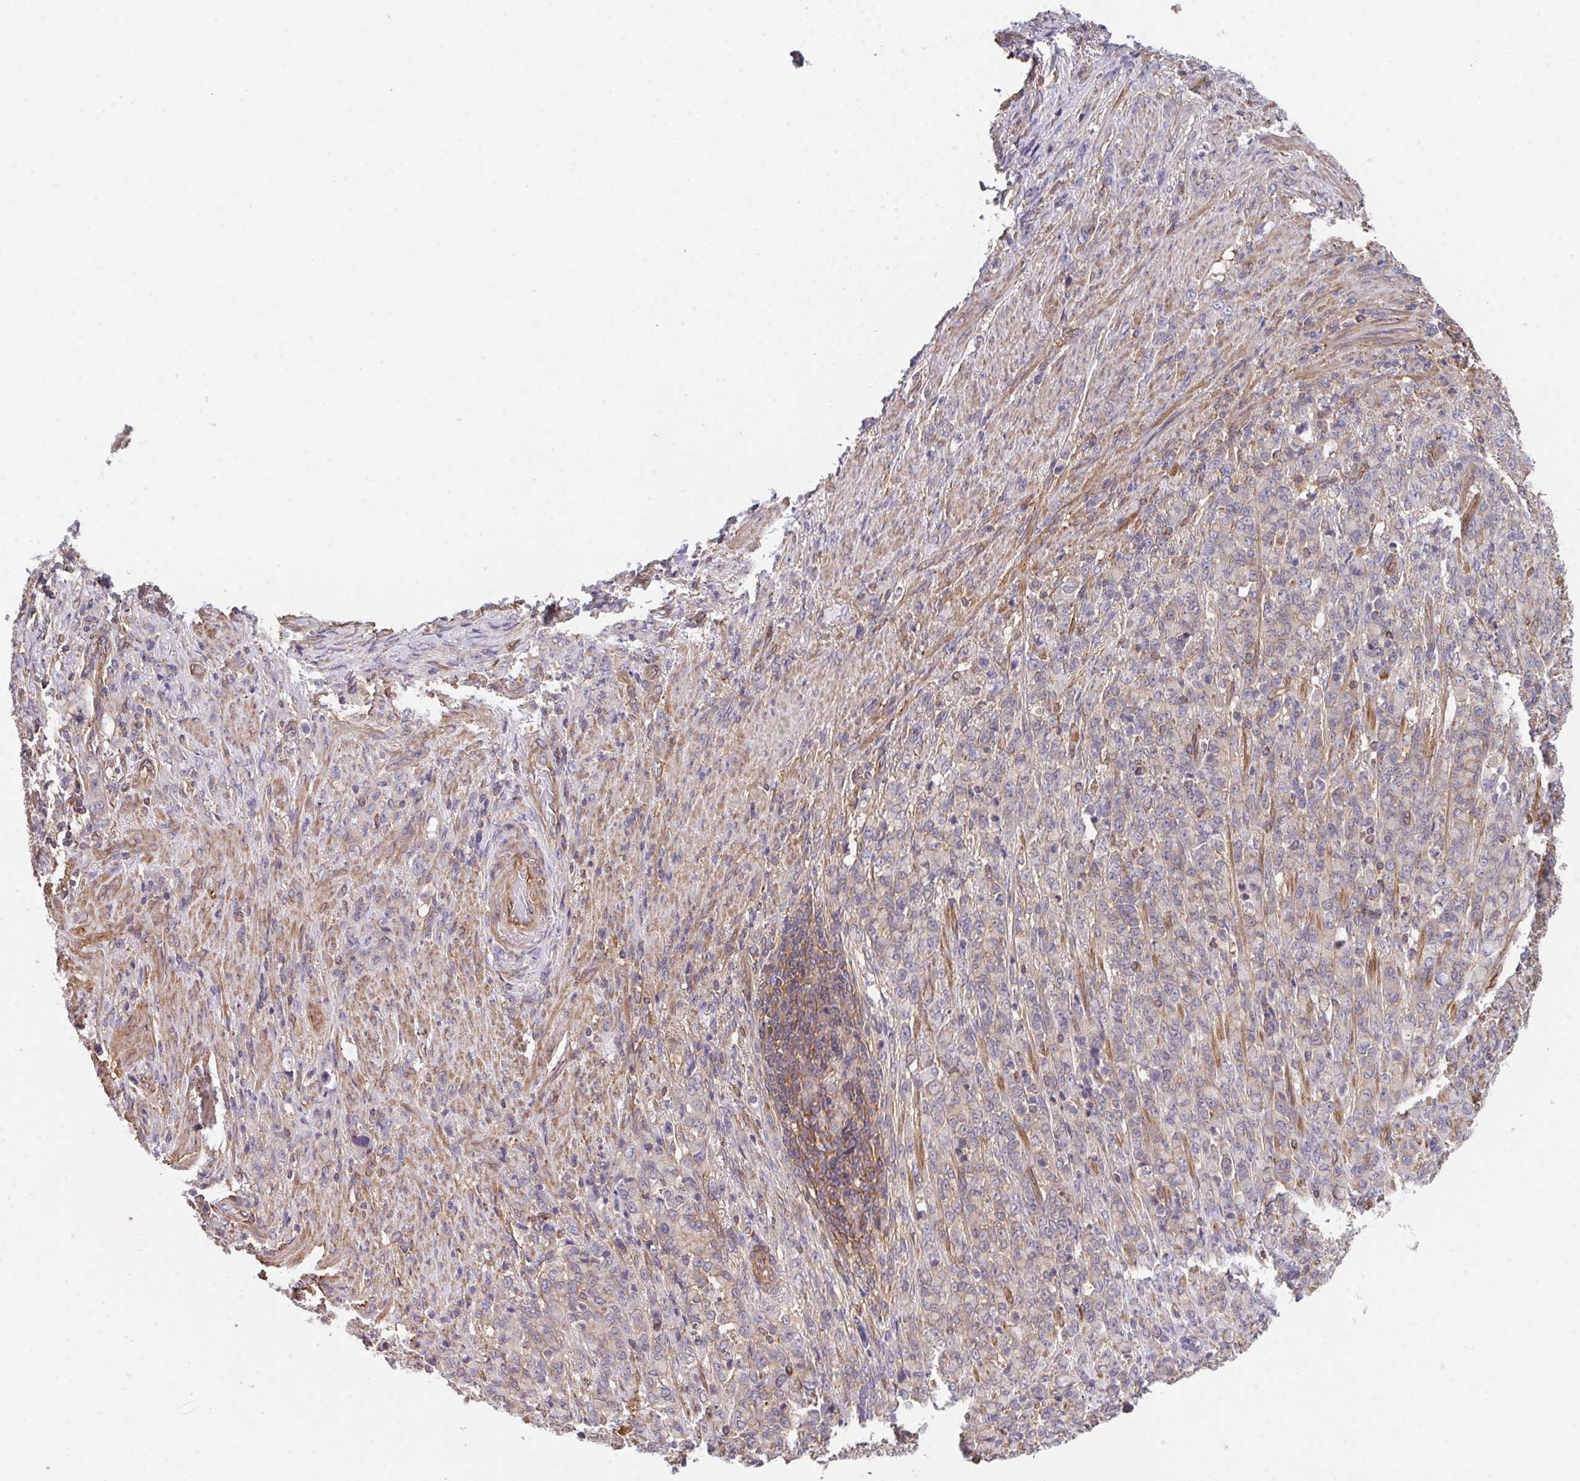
{"staining": {"intensity": "negative", "quantity": "none", "location": "none"}, "tissue": "stomach cancer", "cell_type": "Tumor cells", "image_type": "cancer", "snomed": [{"axis": "morphology", "description": "Adenocarcinoma, NOS"}, {"axis": "topography", "description": "Stomach"}], "caption": "Tumor cells show no significant positivity in stomach adenocarcinoma.", "gene": "TMEM229A", "patient": {"sex": "female", "age": 79}}